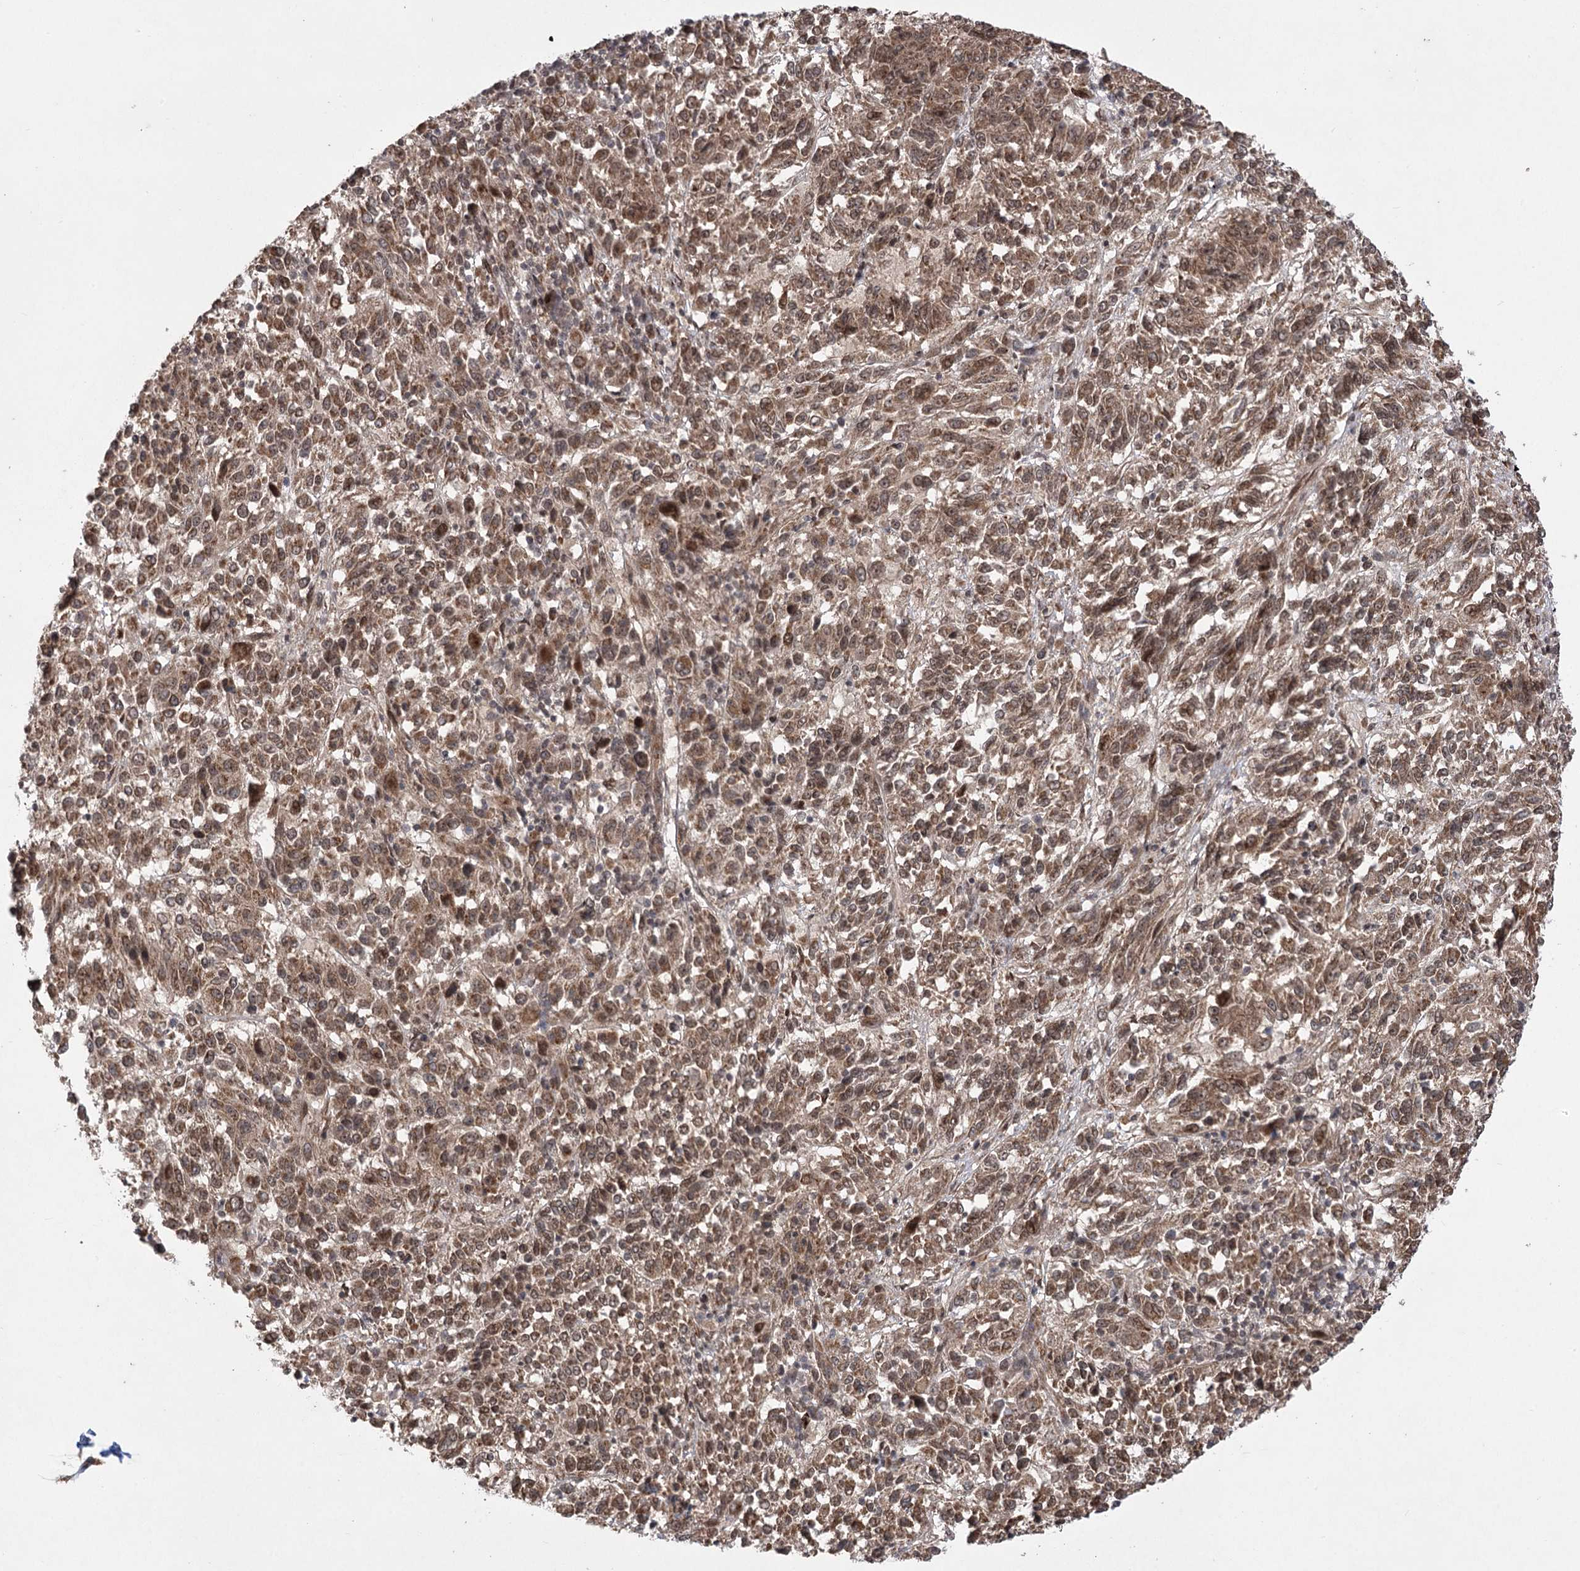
{"staining": {"intensity": "moderate", "quantity": ">75%", "location": "cytoplasmic/membranous,nuclear"}, "tissue": "melanoma", "cell_type": "Tumor cells", "image_type": "cancer", "snomed": [{"axis": "morphology", "description": "Malignant melanoma, Metastatic site"}, {"axis": "topography", "description": "Lung"}], "caption": "Melanoma stained for a protein (brown) exhibits moderate cytoplasmic/membranous and nuclear positive staining in approximately >75% of tumor cells.", "gene": "TENM2", "patient": {"sex": "male", "age": 64}}